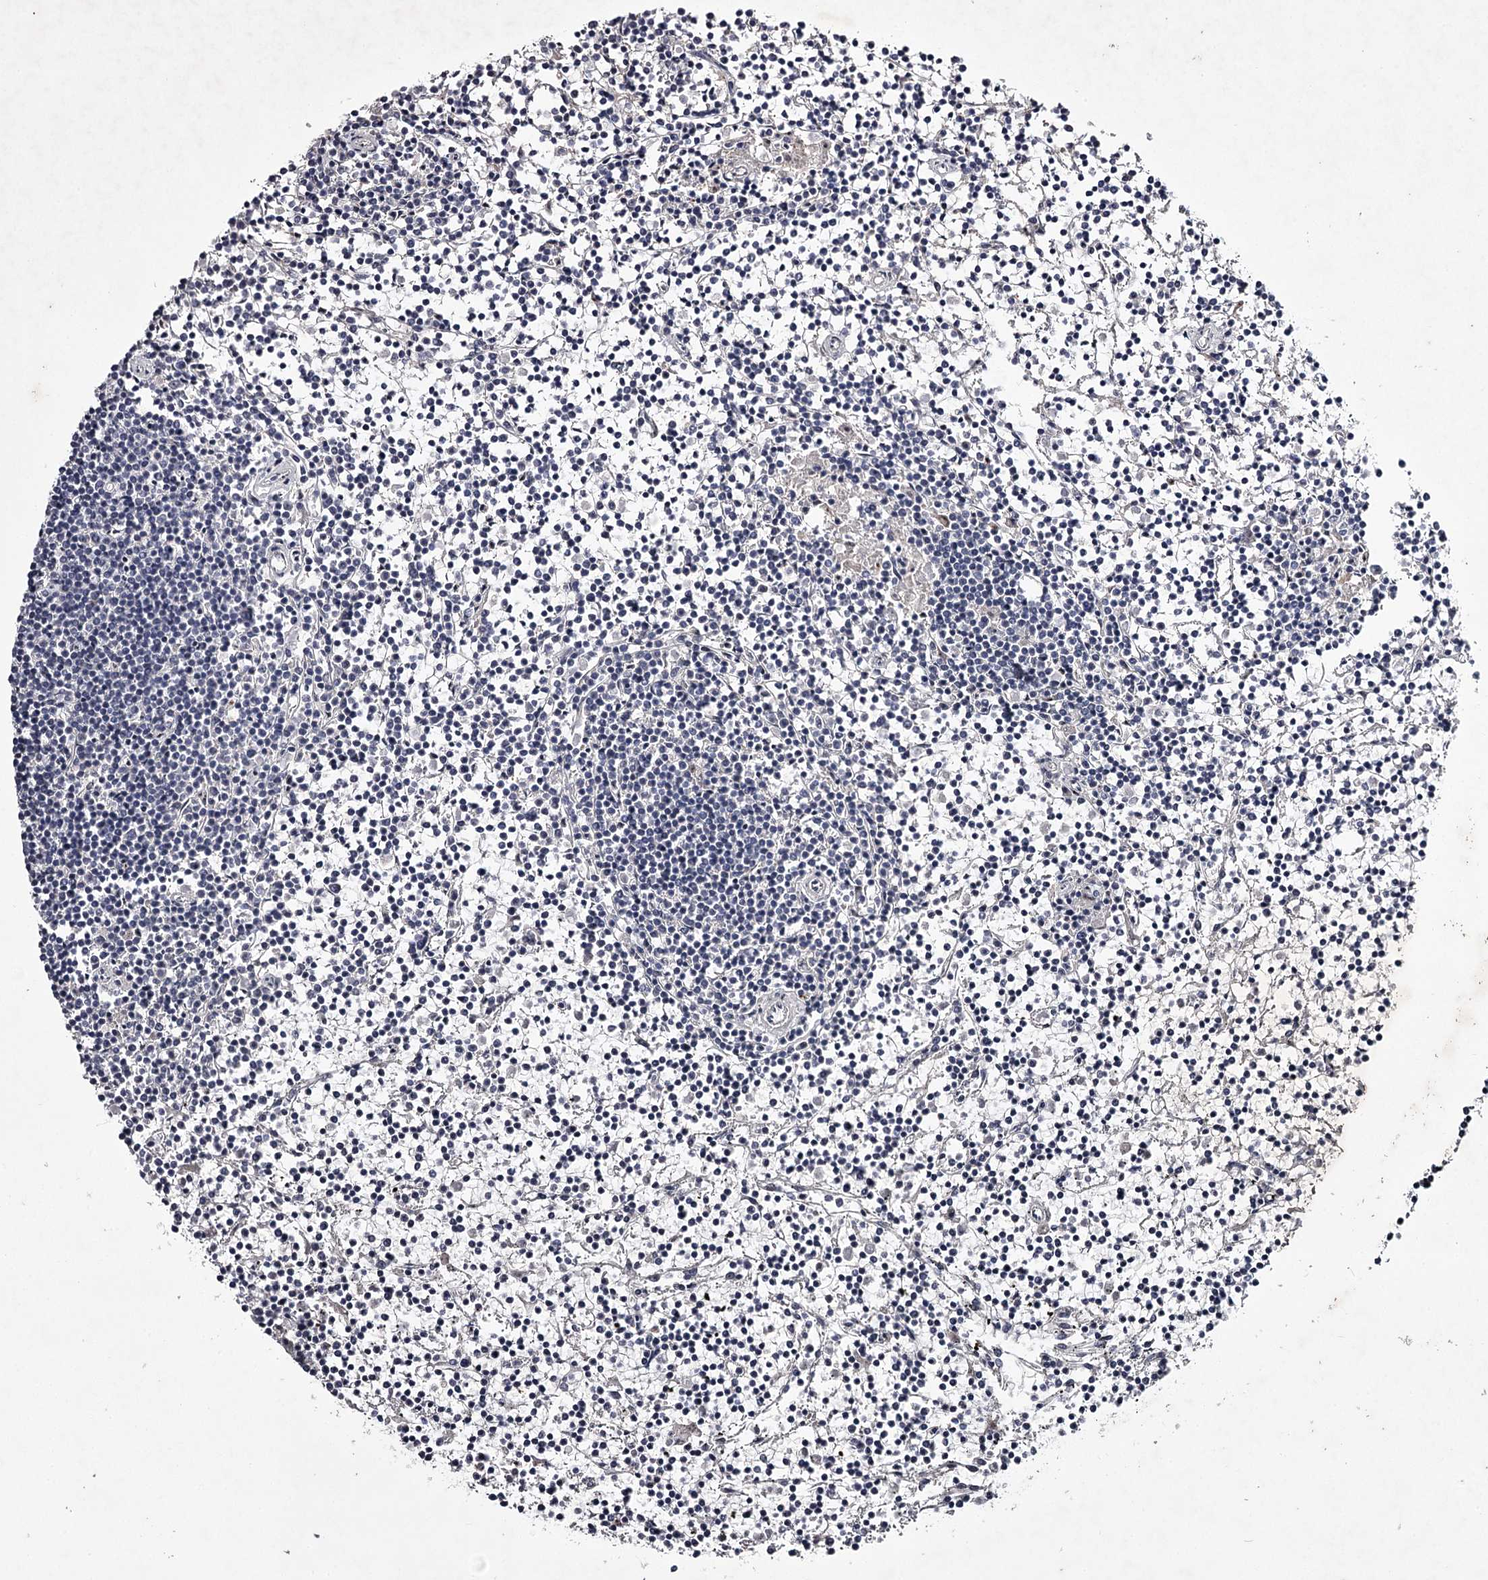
{"staining": {"intensity": "negative", "quantity": "none", "location": "none"}, "tissue": "lymphoma", "cell_type": "Tumor cells", "image_type": "cancer", "snomed": [{"axis": "morphology", "description": "Malignant lymphoma, non-Hodgkin's type, Low grade"}, {"axis": "topography", "description": "Spleen"}], "caption": "Immunohistochemistry (IHC) of low-grade malignant lymphoma, non-Hodgkin's type exhibits no staining in tumor cells.", "gene": "FDXACB1", "patient": {"sex": "female", "age": 19}}